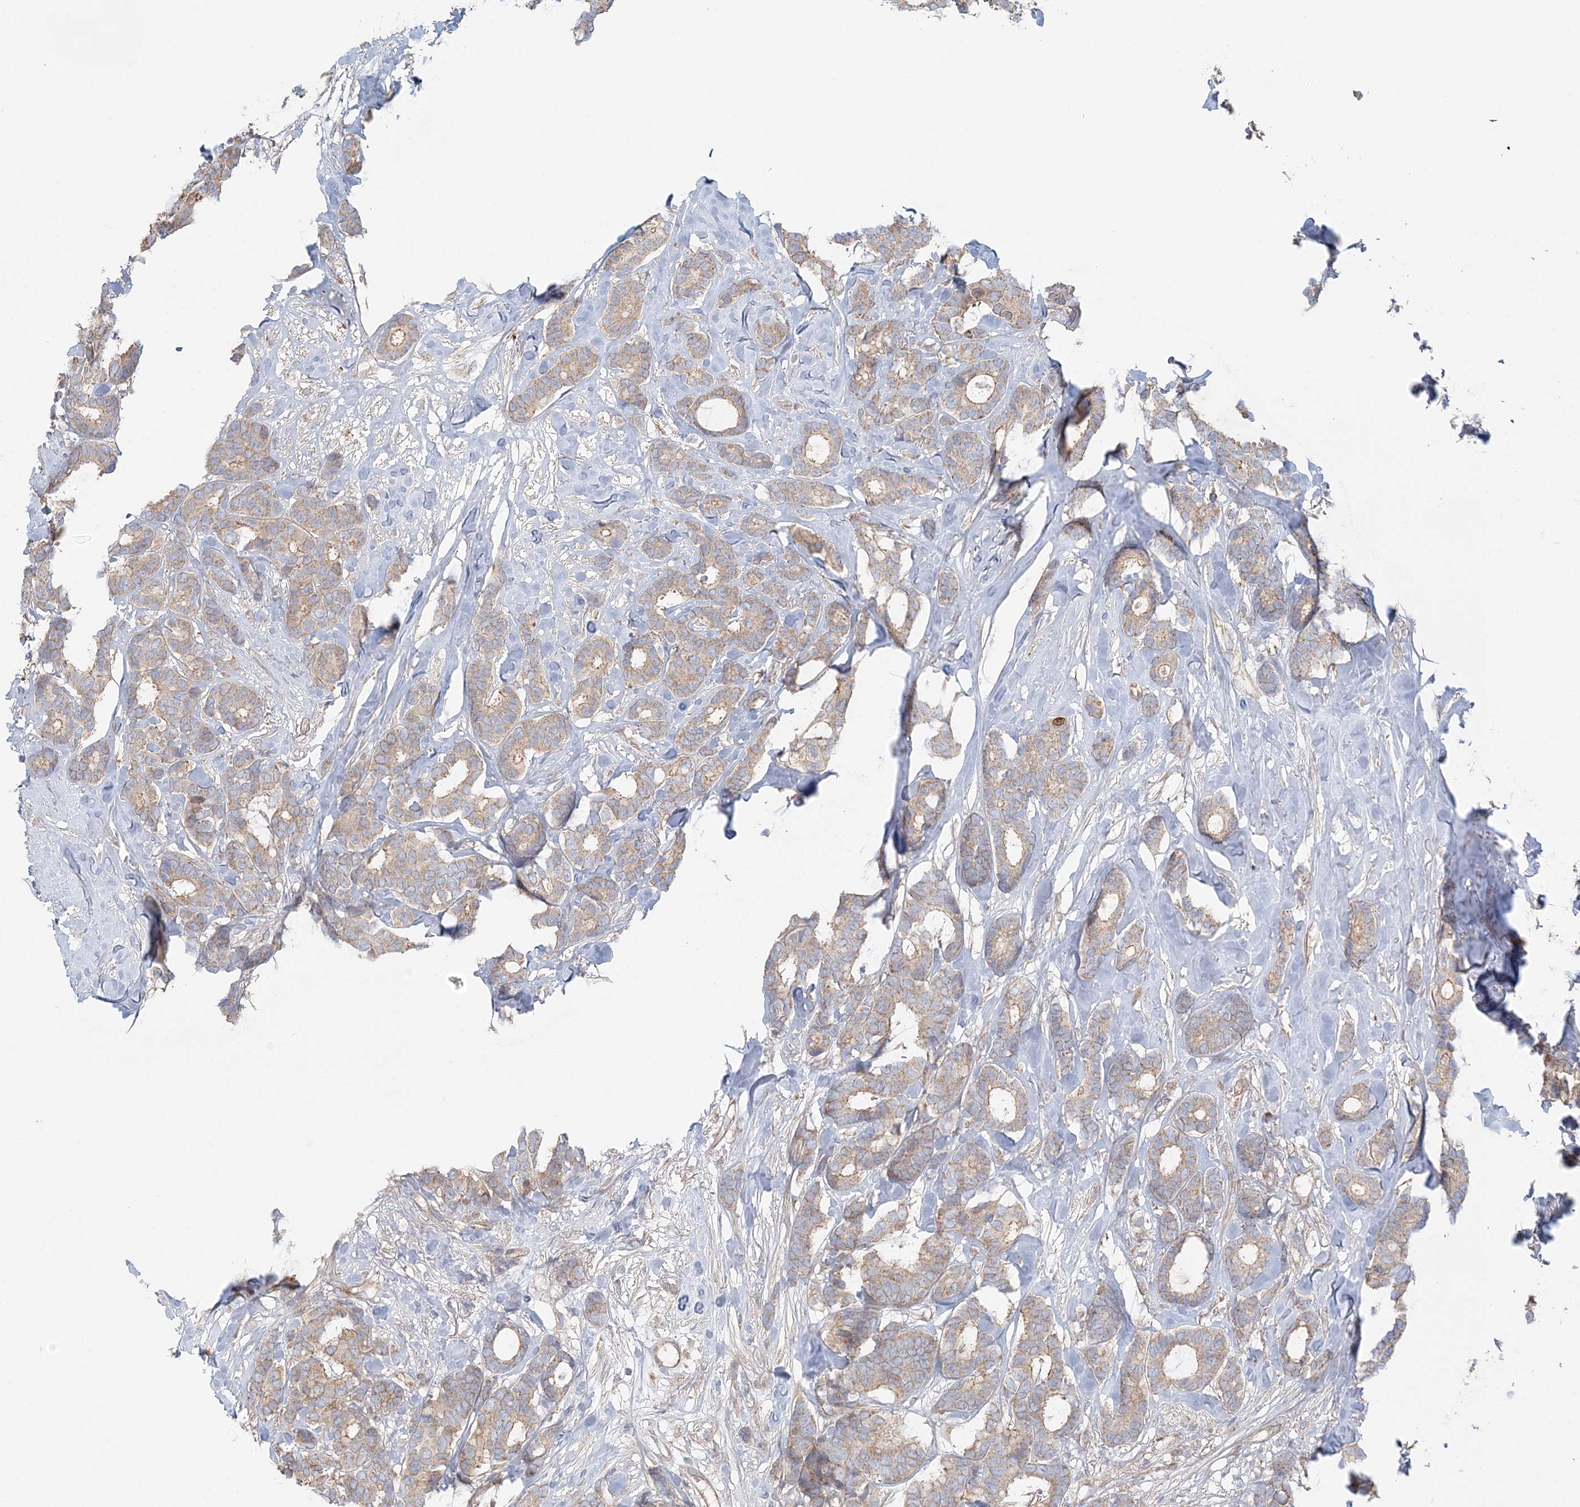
{"staining": {"intensity": "weak", "quantity": ">75%", "location": "cytoplasmic/membranous"}, "tissue": "breast cancer", "cell_type": "Tumor cells", "image_type": "cancer", "snomed": [{"axis": "morphology", "description": "Duct carcinoma"}, {"axis": "topography", "description": "Breast"}], "caption": "Immunohistochemistry (IHC) (DAB) staining of breast invasive ductal carcinoma shows weak cytoplasmic/membranous protein staining in about >75% of tumor cells. Using DAB (brown) and hematoxylin (blue) stains, captured at high magnification using brightfield microscopy.", "gene": "KIAA0232", "patient": {"sex": "female", "age": 87}}